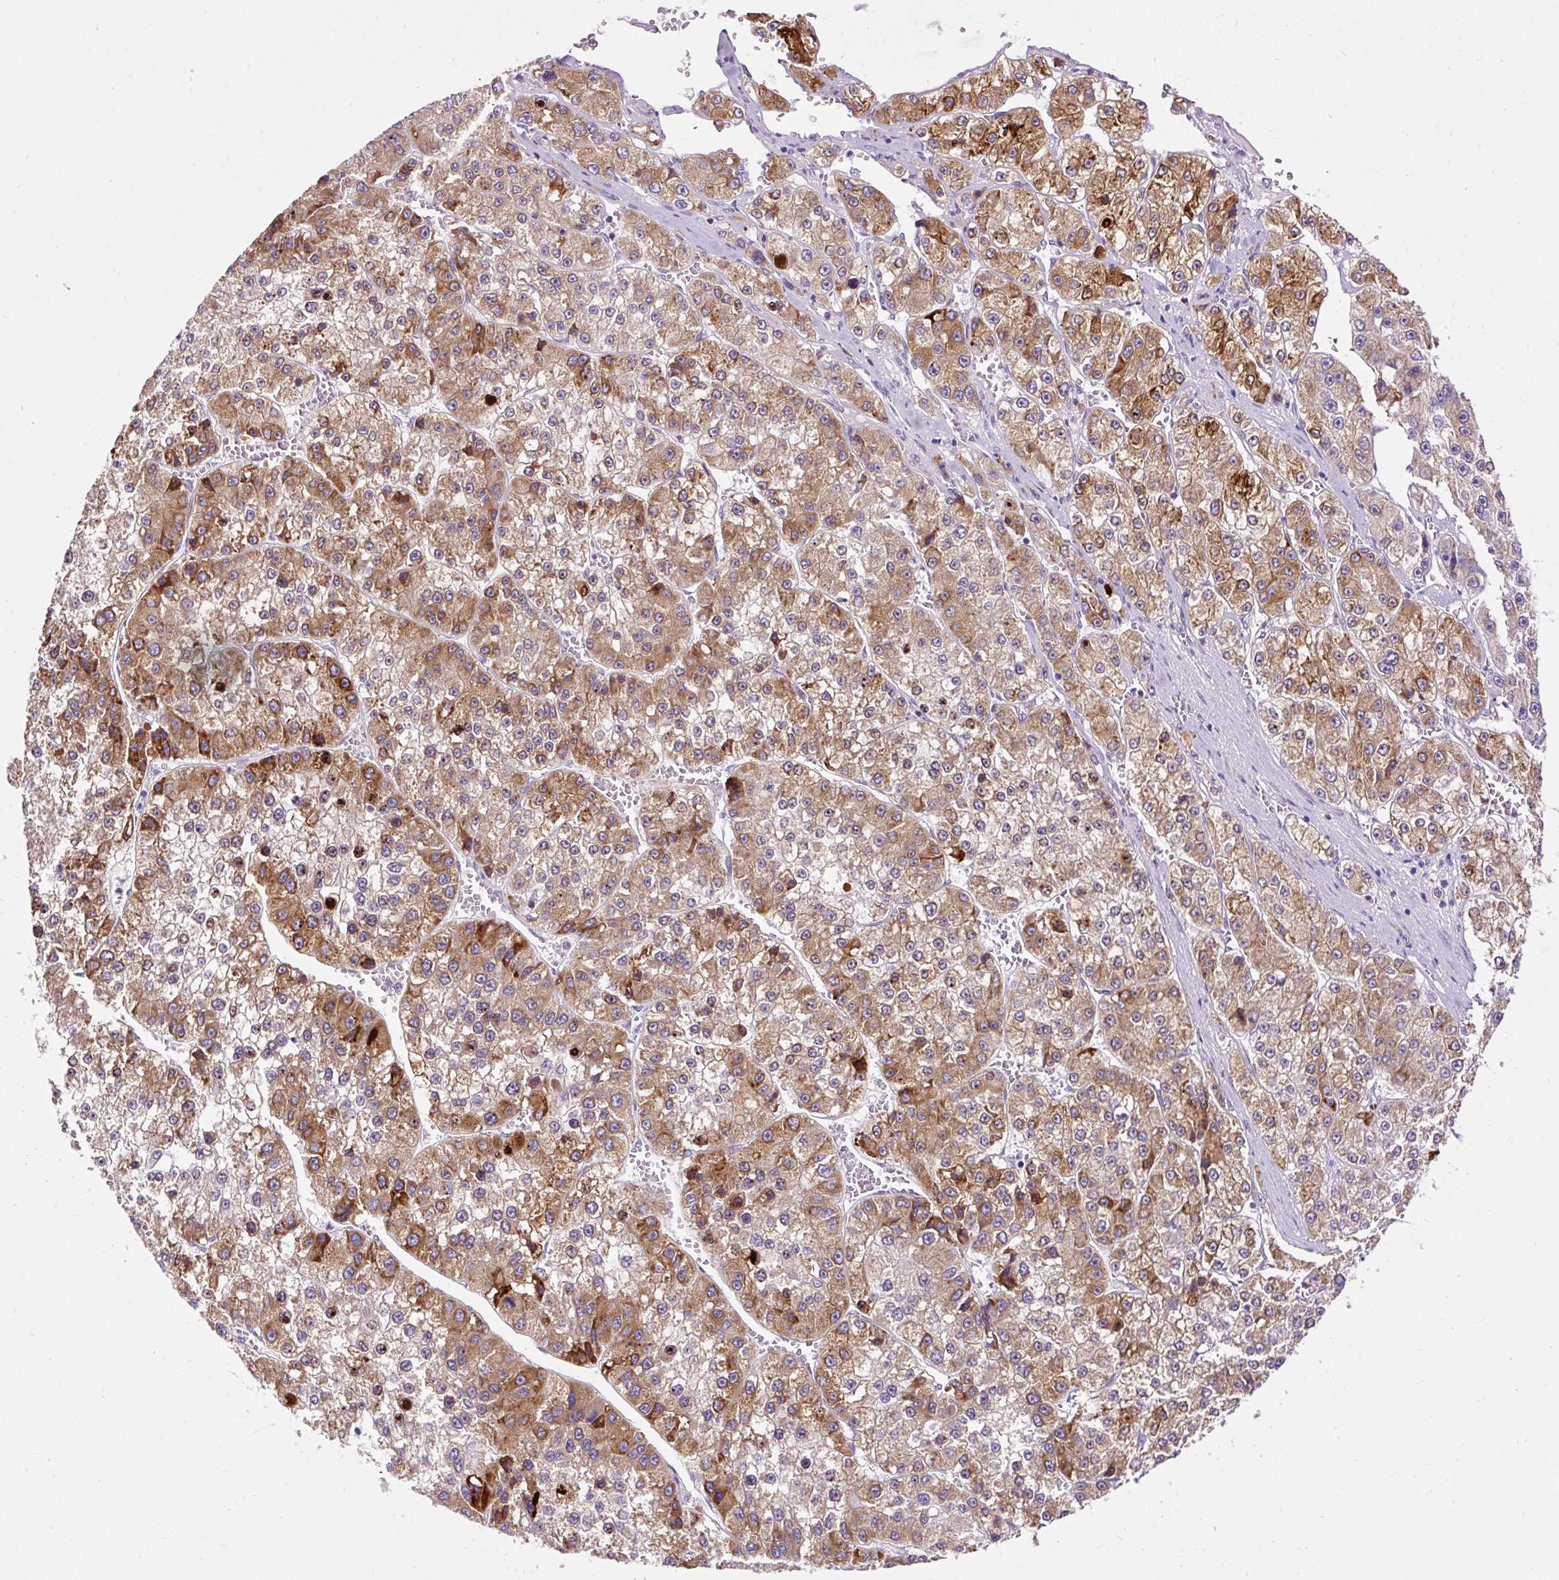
{"staining": {"intensity": "moderate", "quantity": ">75%", "location": "cytoplasmic/membranous"}, "tissue": "liver cancer", "cell_type": "Tumor cells", "image_type": "cancer", "snomed": [{"axis": "morphology", "description": "Carcinoma, Hepatocellular, NOS"}, {"axis": "topography", "description": "Liver"}], "caption": "IHC (DAB) staining of liver hepatocellular carcinoma displays moderate cytoplasmic/membranous protein staining in about >75% of tumor cells.", "gene": "FMC1", "patient": {"sex": "female", "age": 73}}